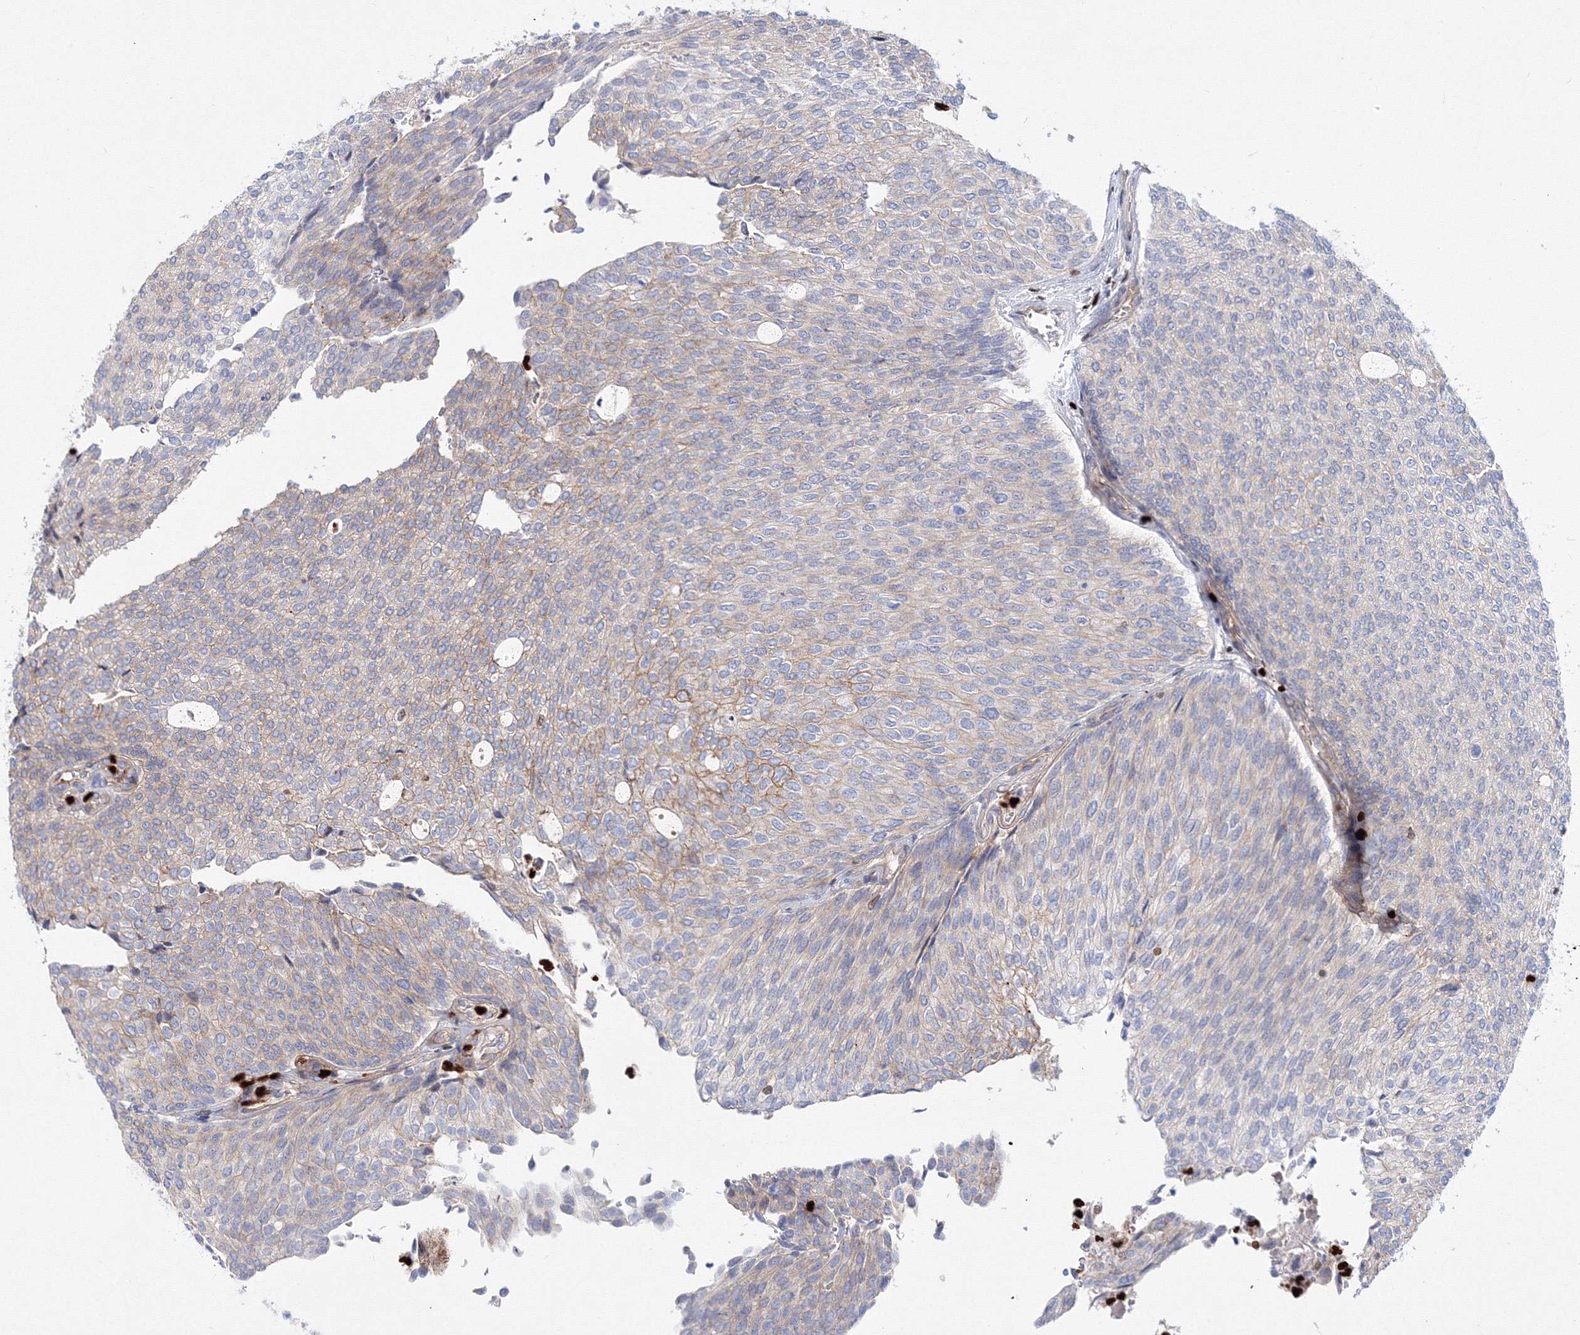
{"staining": {"intensity": "weak", "quantity": "<25%", "location": "cytoplasmic/membranous"}, "tissue": "urothelial cancer", "cell_type": "Tumor cells", "image_type": "cancer", "snomed": [{"axis": "morphology", "description": "Urothelial carcinoma, Low grade"}, {"axis": "topography", "description": "Urinary bladder"}], "caption": "DAB (3,3'-diaminobenzidine) immunohistochemical staining of low-grade urothelial carcinoma demonstrates no significant positivity in tumor cells. (Stains: DAB (3,3'-diaminobenzidine) immunohistochemistry (IHC) with hematoxylin counter stain, Microscopy: brightfield microscopy at high magnification).", "gene": "C11orf52", "patient": {"sex": "female", "age": 79}}